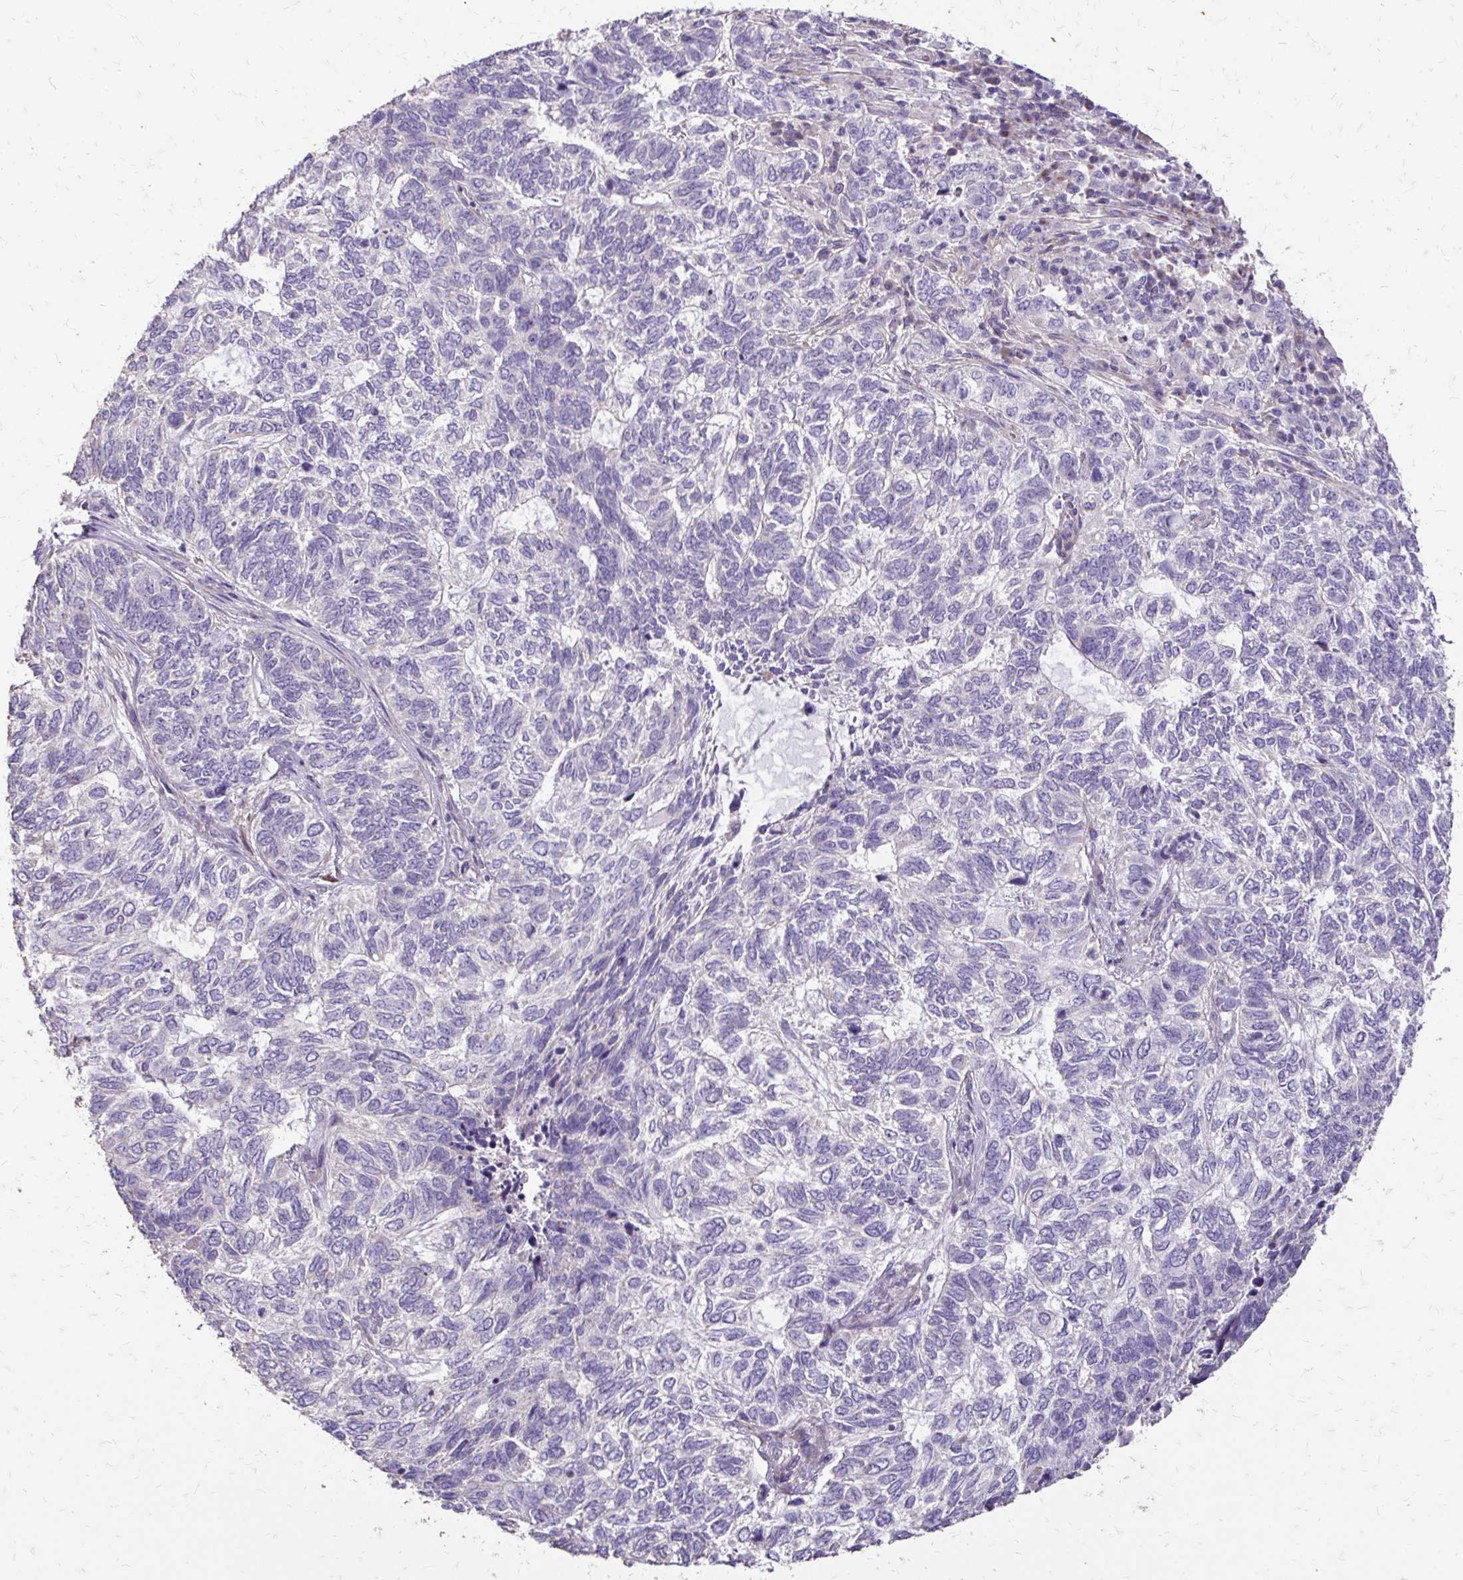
{"staining": {"intensity": "negative", "quantity": "none", "location": "none"}, "tissue": "skin cancer", "cell_type": "Tumor cells", "image_type": "cancer", "snomed": [{"axis": "morphology", "description": "Basal cell carcinoma"}, {"axis": "topography", "description": "Skin"}], "caption": "A histopathology image of human basal cell carcinoma (skin) is negative for staining in tumor cells.", "gene": "MYORG", "patient": {"sex": "female", "age": 65}}